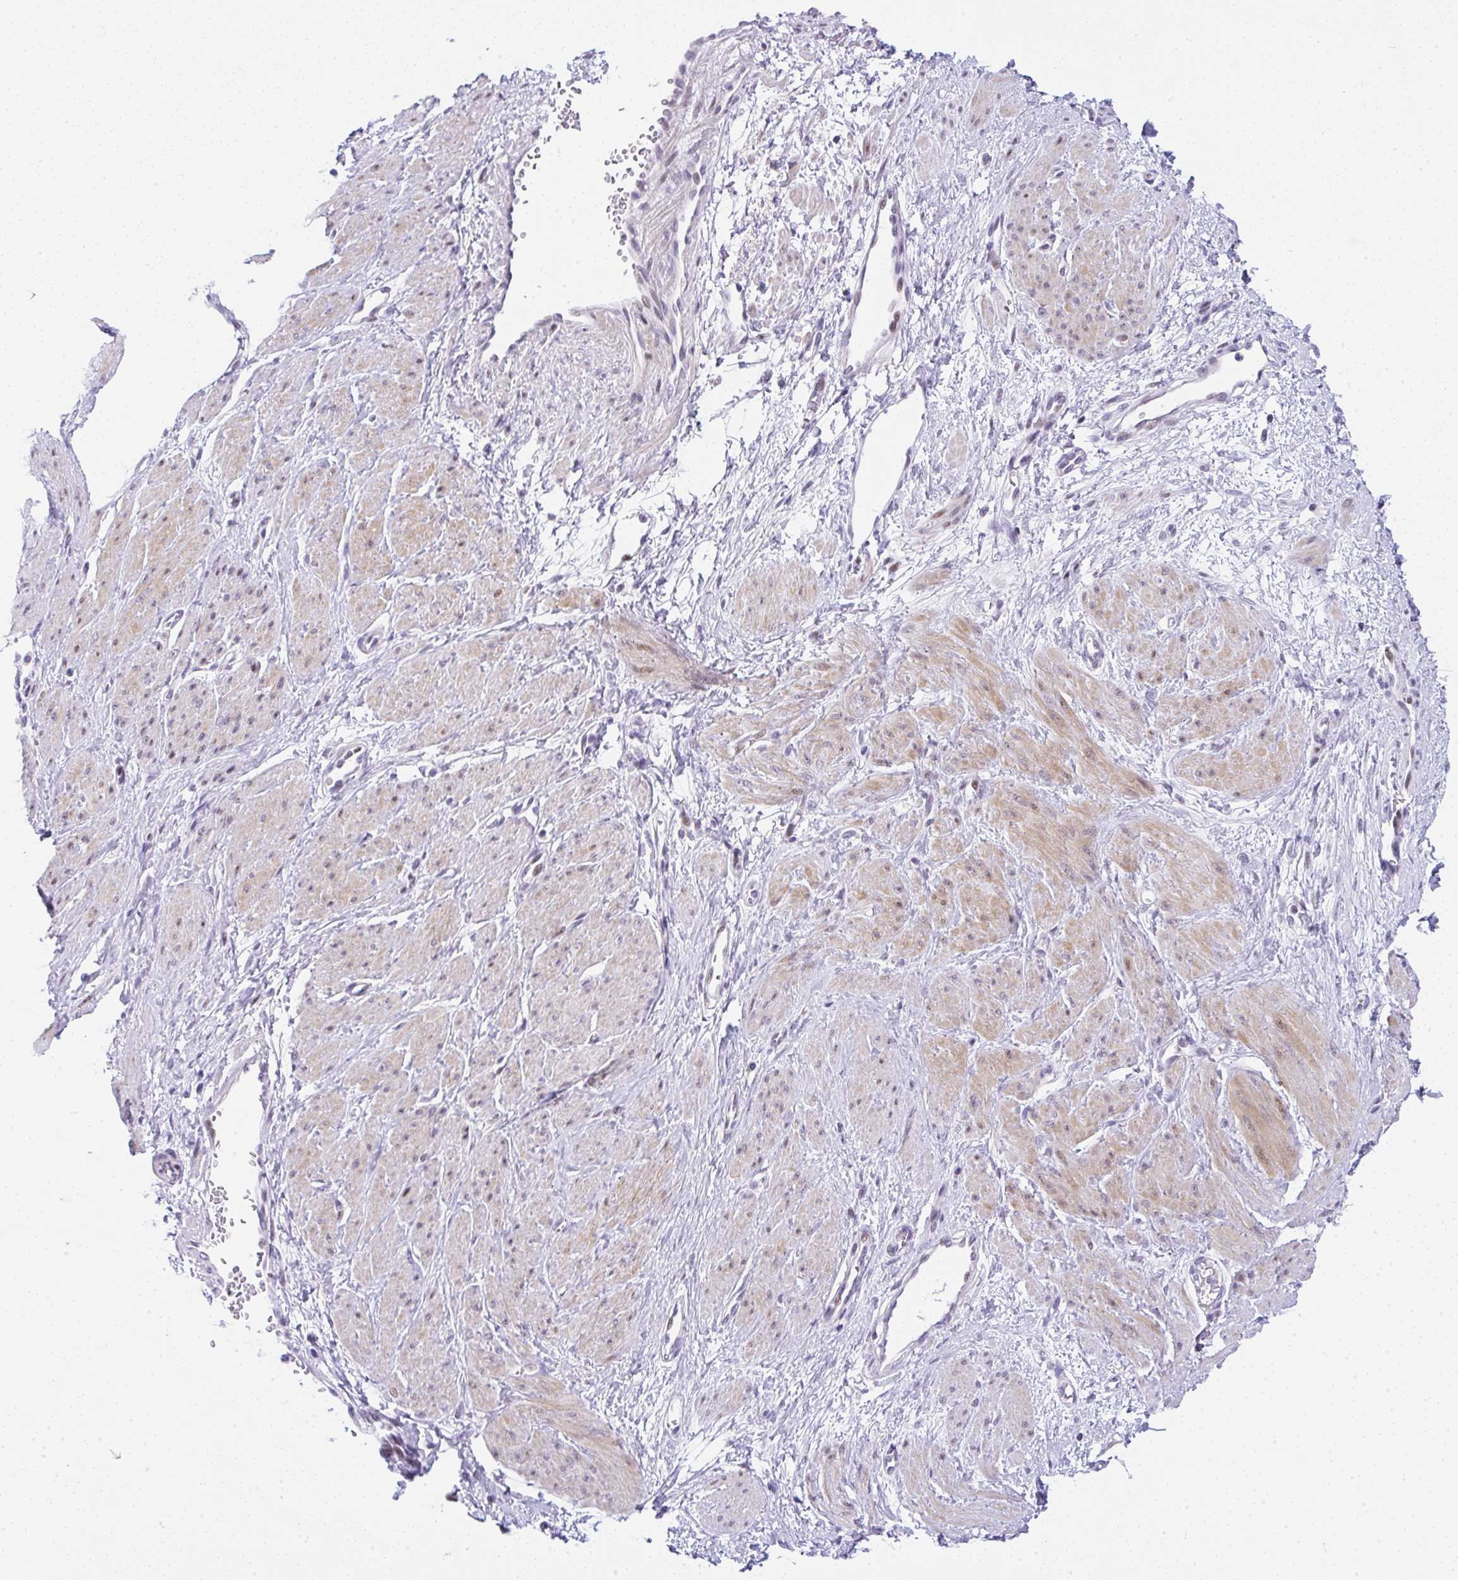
{"staining": {"intensity": "weak", "quantity": "25%-75%", "location": "cytoplasmic/membranous"}, "tissue": "smooth muscle", "cell_type": "Smooth muscle cells", "image_type": "normal", "snomed": [{"axis": "morphology", "description": "Normal tissue, NOS"}, {"axis": "topography", "description": "Smooth muscle"}, {"axis": "topography", "description": "Uterus"}], "caption": "A brown stain labels weak cytoplasmic/membranous staining of a protein in smooth muscle cells of benign human smooth muscle. (DAB IHC, brown staining for protein, blue staining for nuclei).", "gene": "NR1D2", "patient": {"sex": "female", "age": 39}}